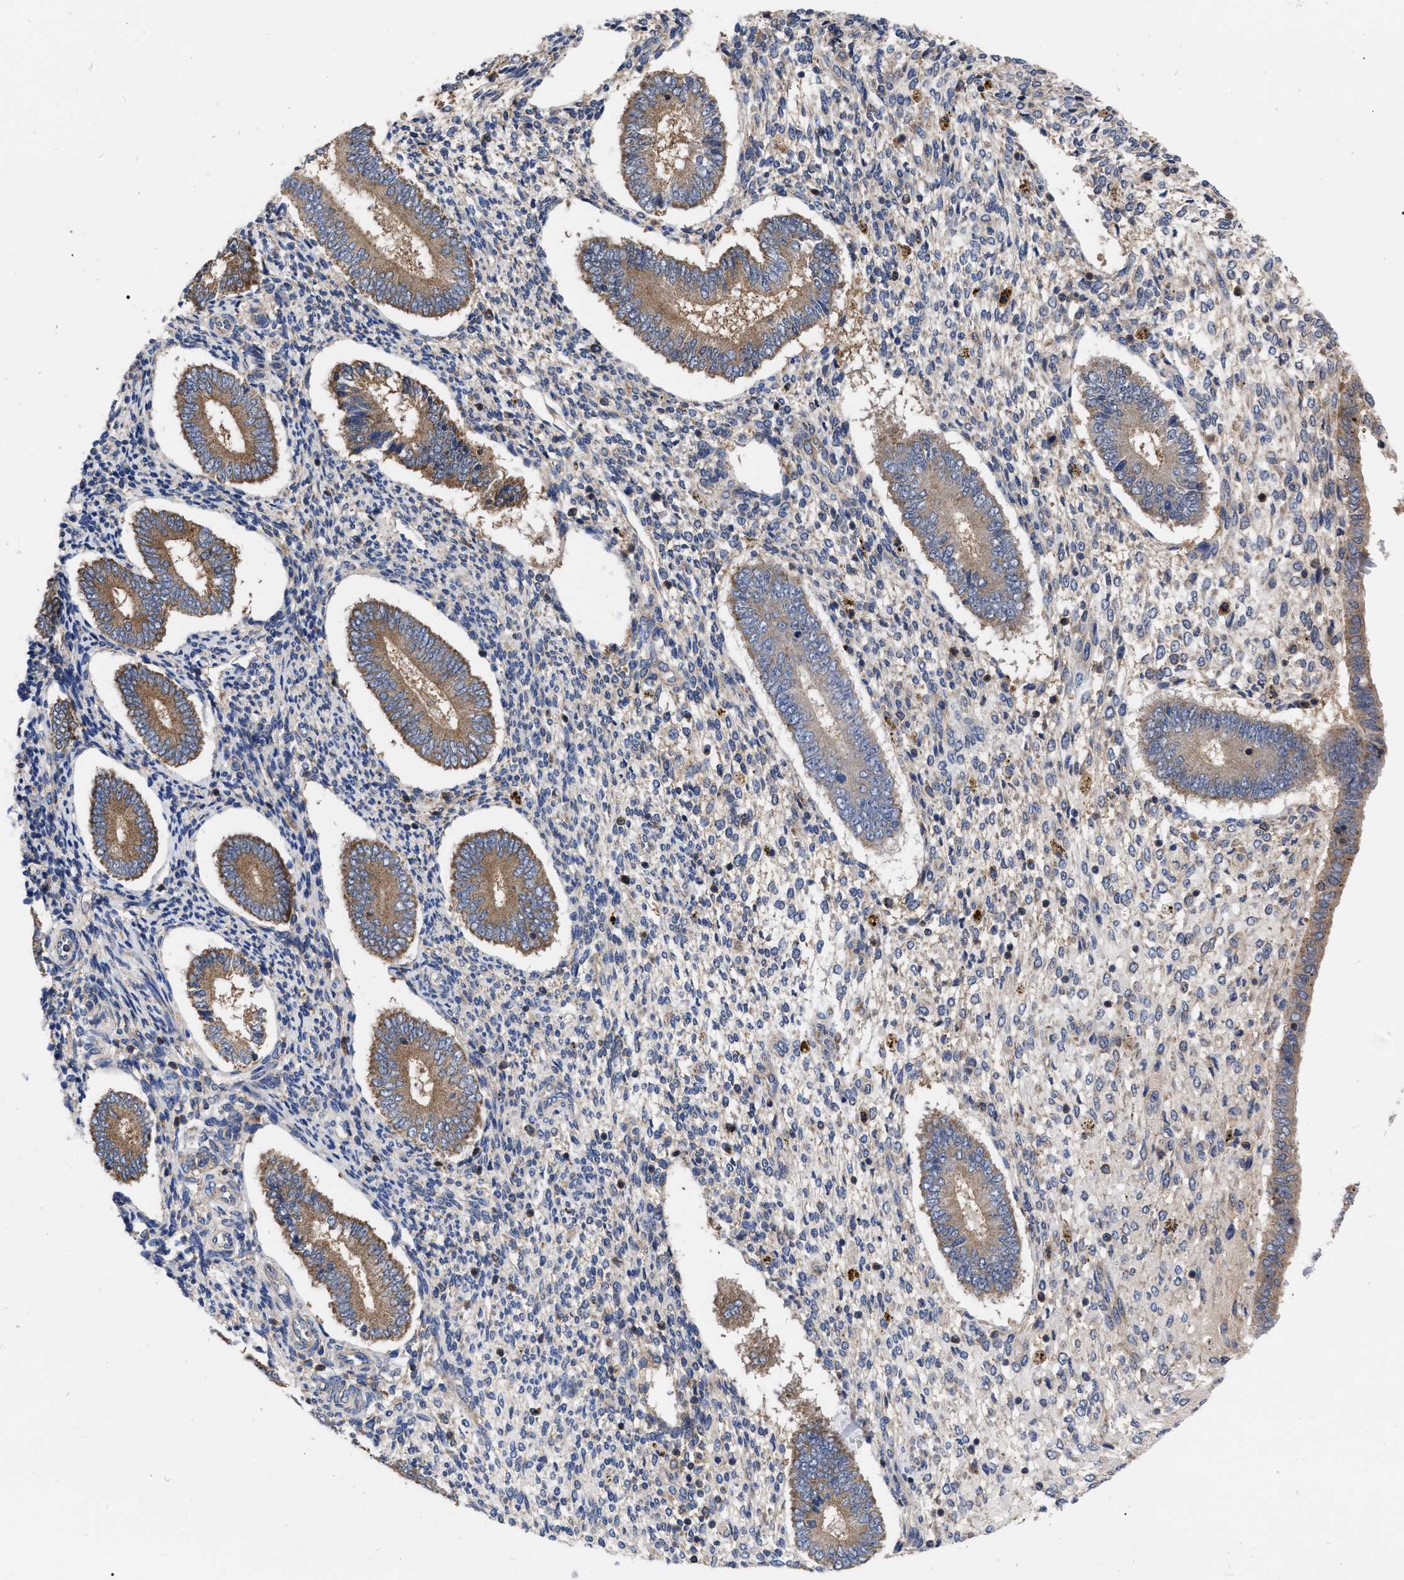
{"staining": {"intensity": "weak", "quantity": "<25%", "location": "cytoplasmic/membranous"}, "tissue": "endometrium", "cell_type": "Cells in endometrial stroma", "image_type": "normal", "snomed": [{"axis": "morphology", "description": "Normal tissue, NOS"}, {"axis": "topography", "description": "Endometrium"}], "caption": "High power microscopy micrograph of an immunohistochemistry (IHC) photomicrograph of benign endometrium, revealing no significant positivity in cells in endometrial stroma.", "gene": "CDKN2C", "patient": {"sex": "female", "age": 42}}